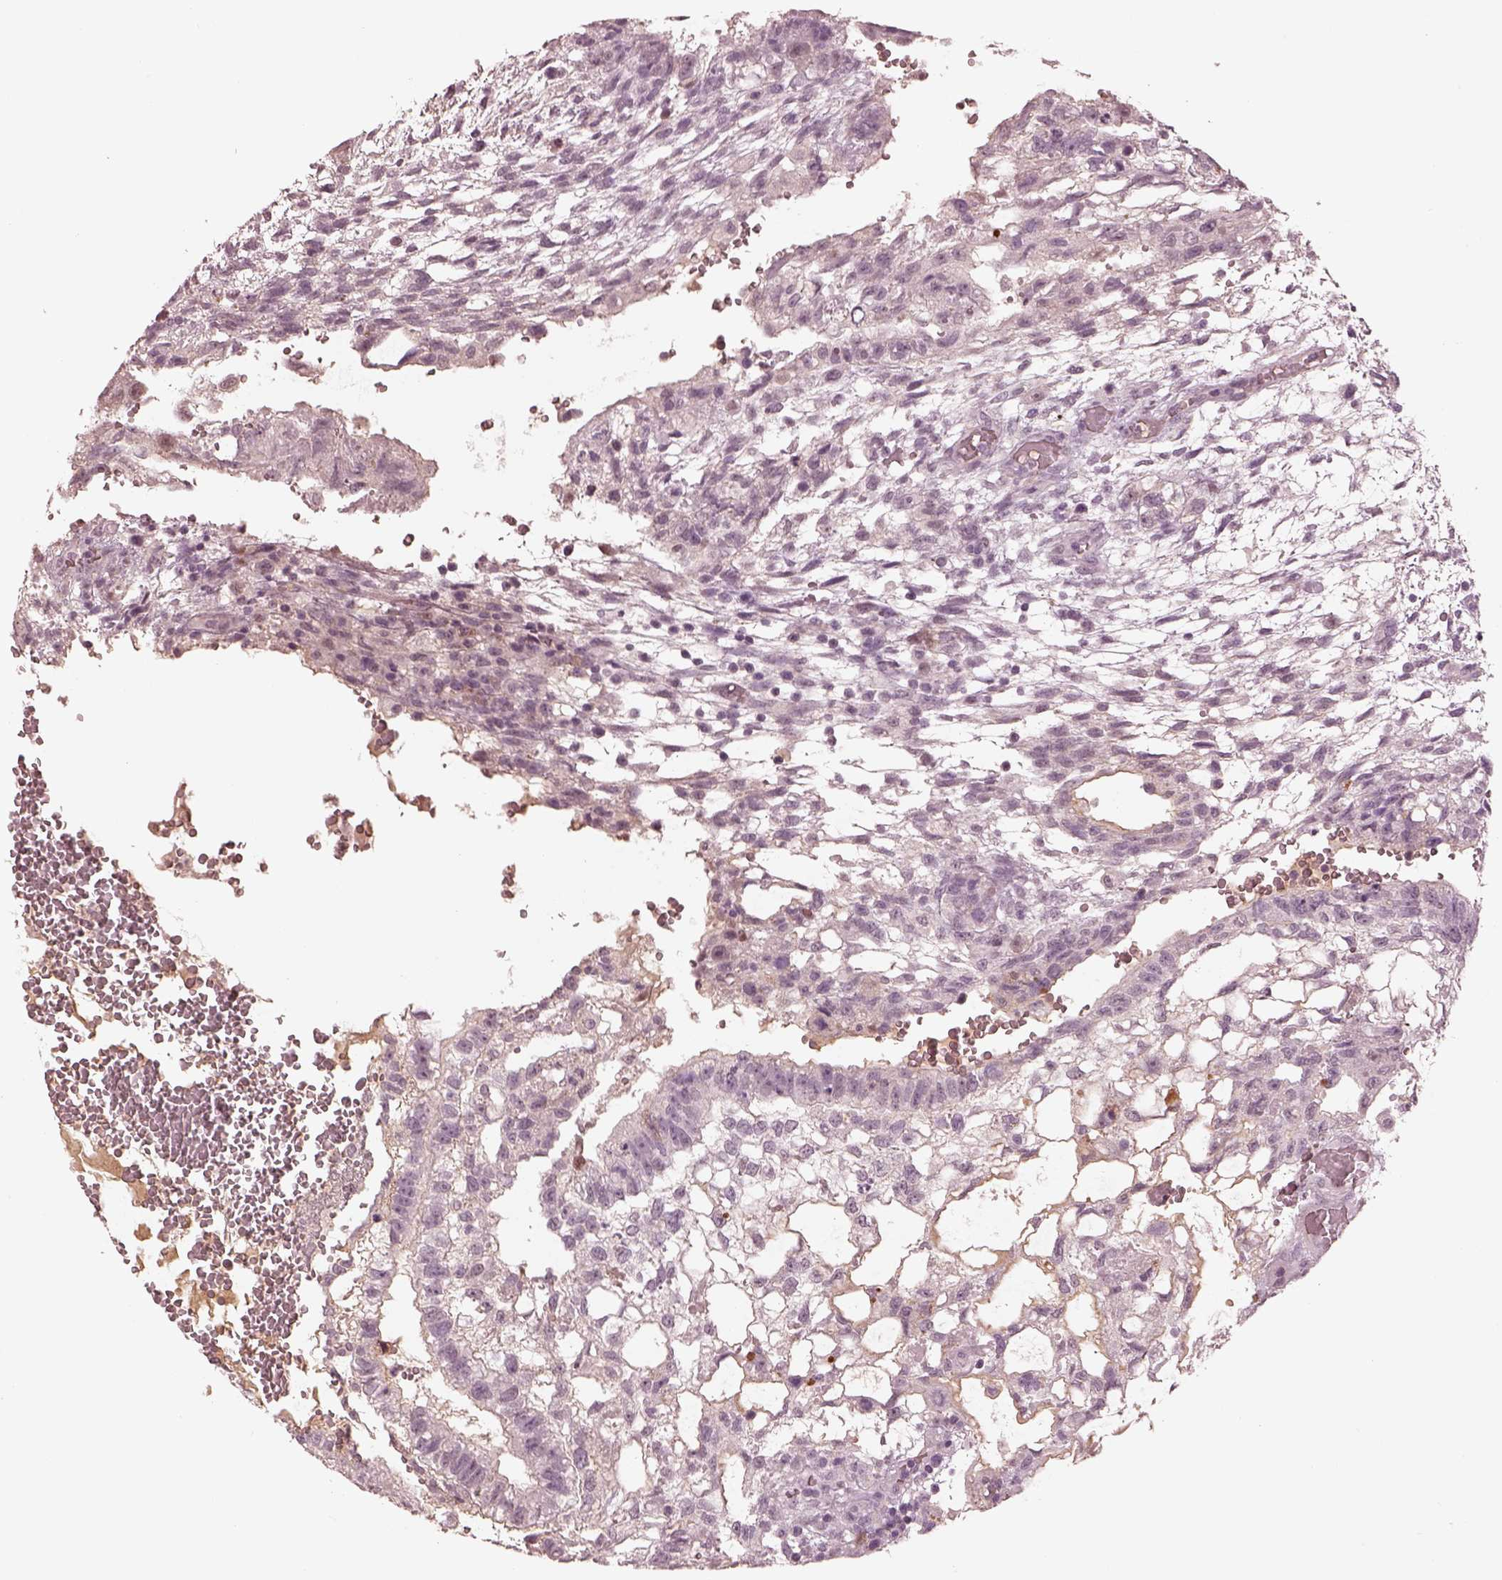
{"staining": {"intensity": "negative", "quantity": "none", "location": "none"}, "tissue": "testis cancer", "cell_type": "Tumor cells", "image_type": "cancer", "snomed": [{"axis": "morphology", "description": "Carcinoma, Embryonal, NOS"}, {"axis": "topography", "description": "Testis"}], "caption": "Micrograph shows no significant protein staining in tumor cells of testis cancer (embryonal carcinoma).", "gene": "KCNA2", "patient": {"sex": "male", "age": 32}}